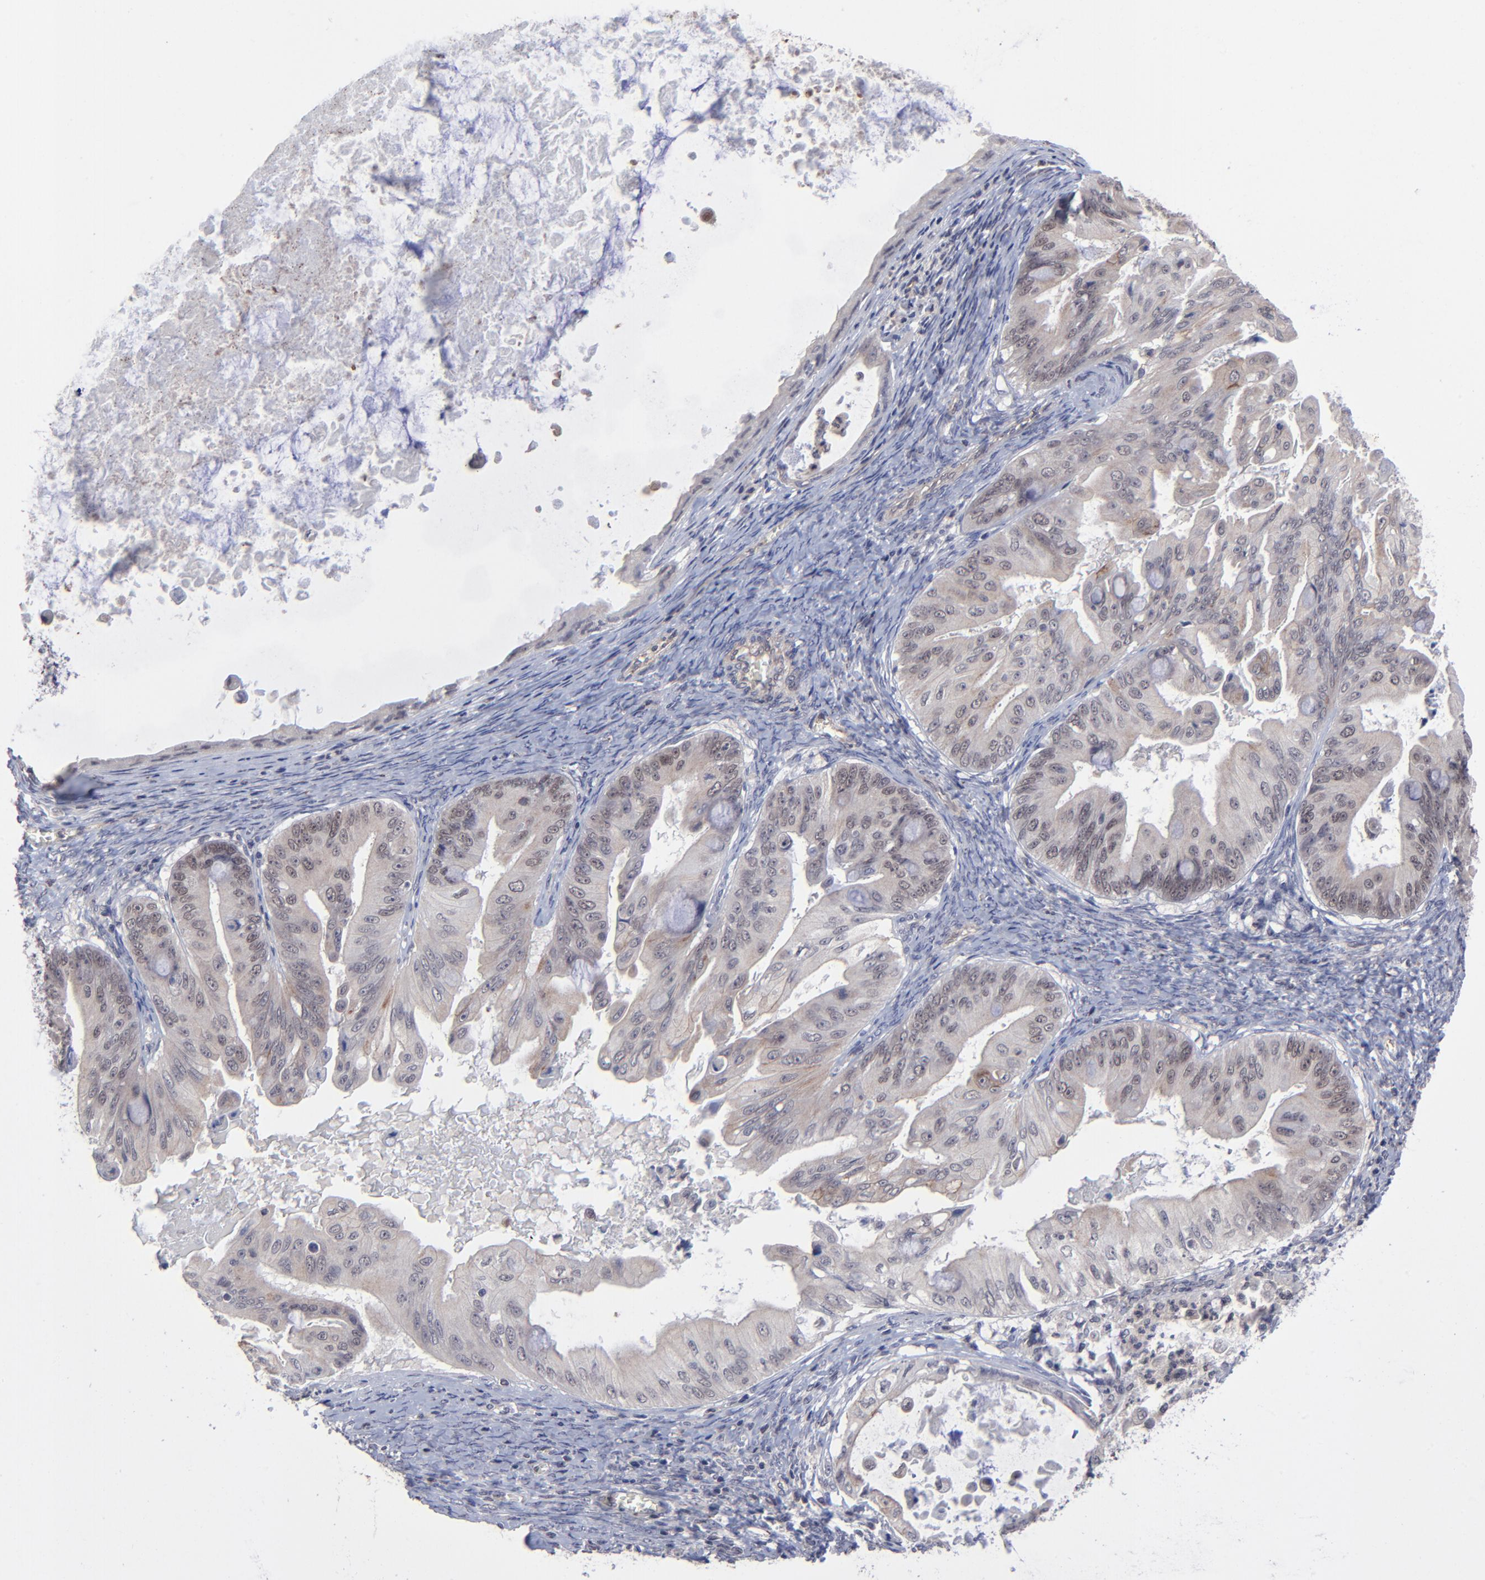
{"staining": {"intensity": "weak", "quantity": "<25%", "location": "cytoplasmic/membranous"}, "tissue": "ovarian cancer", "cell_type": "Tumor cells", "image_type": "cancer", "snomed": [{"axis": "morphology", "description": "Cystadenocarcinoma, mucinous, NOS"}, {"axis": "topography", "description": "Ovary"}], "caption": "This is an immunohistochemistry (IHC) histopathology image of human ovarian mucinous cystadenocarcinoma. There is no expression in tumor cells.", "gene": "ZNF419", "patient": {"sex": "female", "age": 37}}